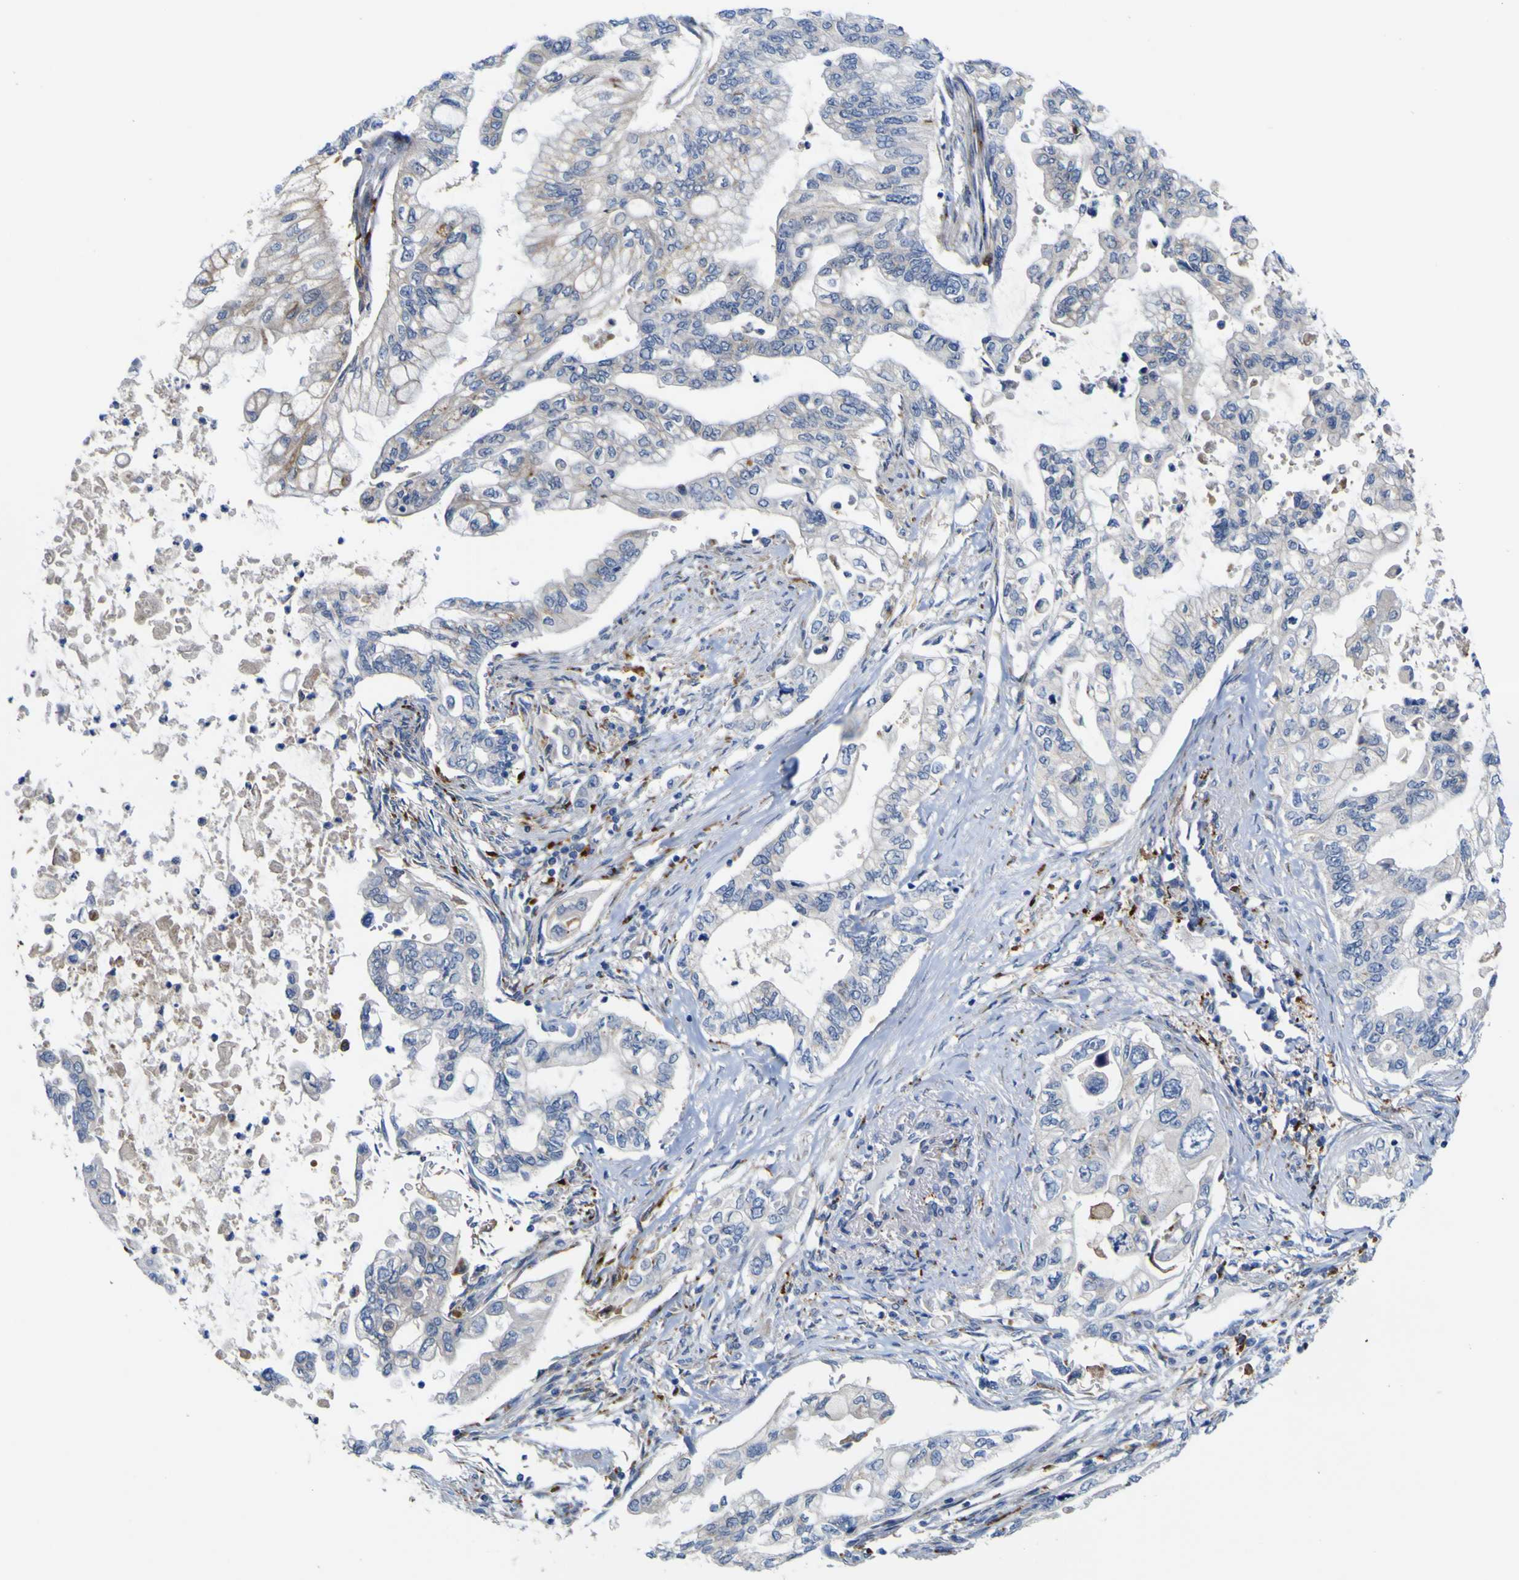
{"staining": {"intensity": "negative", "quantity": "none", "location": "none"}, "tissue": "pancreatic cancer", "cell_type": "Tumor cells", "image_type": "cancer", "snomed": [{"axis": "morphology", "description": "Normal tissue, NOS"}, {"axis": "topography", "description": "Pancreas"}], "caption": "Immunohistochemistry image of human pancreatic cancer stained for a protein (brown), which shows no staining in tumor cells. (Brightfield microscopy of DAB (3,3'-diaminobenzidine) IHC at high magnification).", "gene": "PTPRF", "patient": {"sex": "male", "age": 42}}